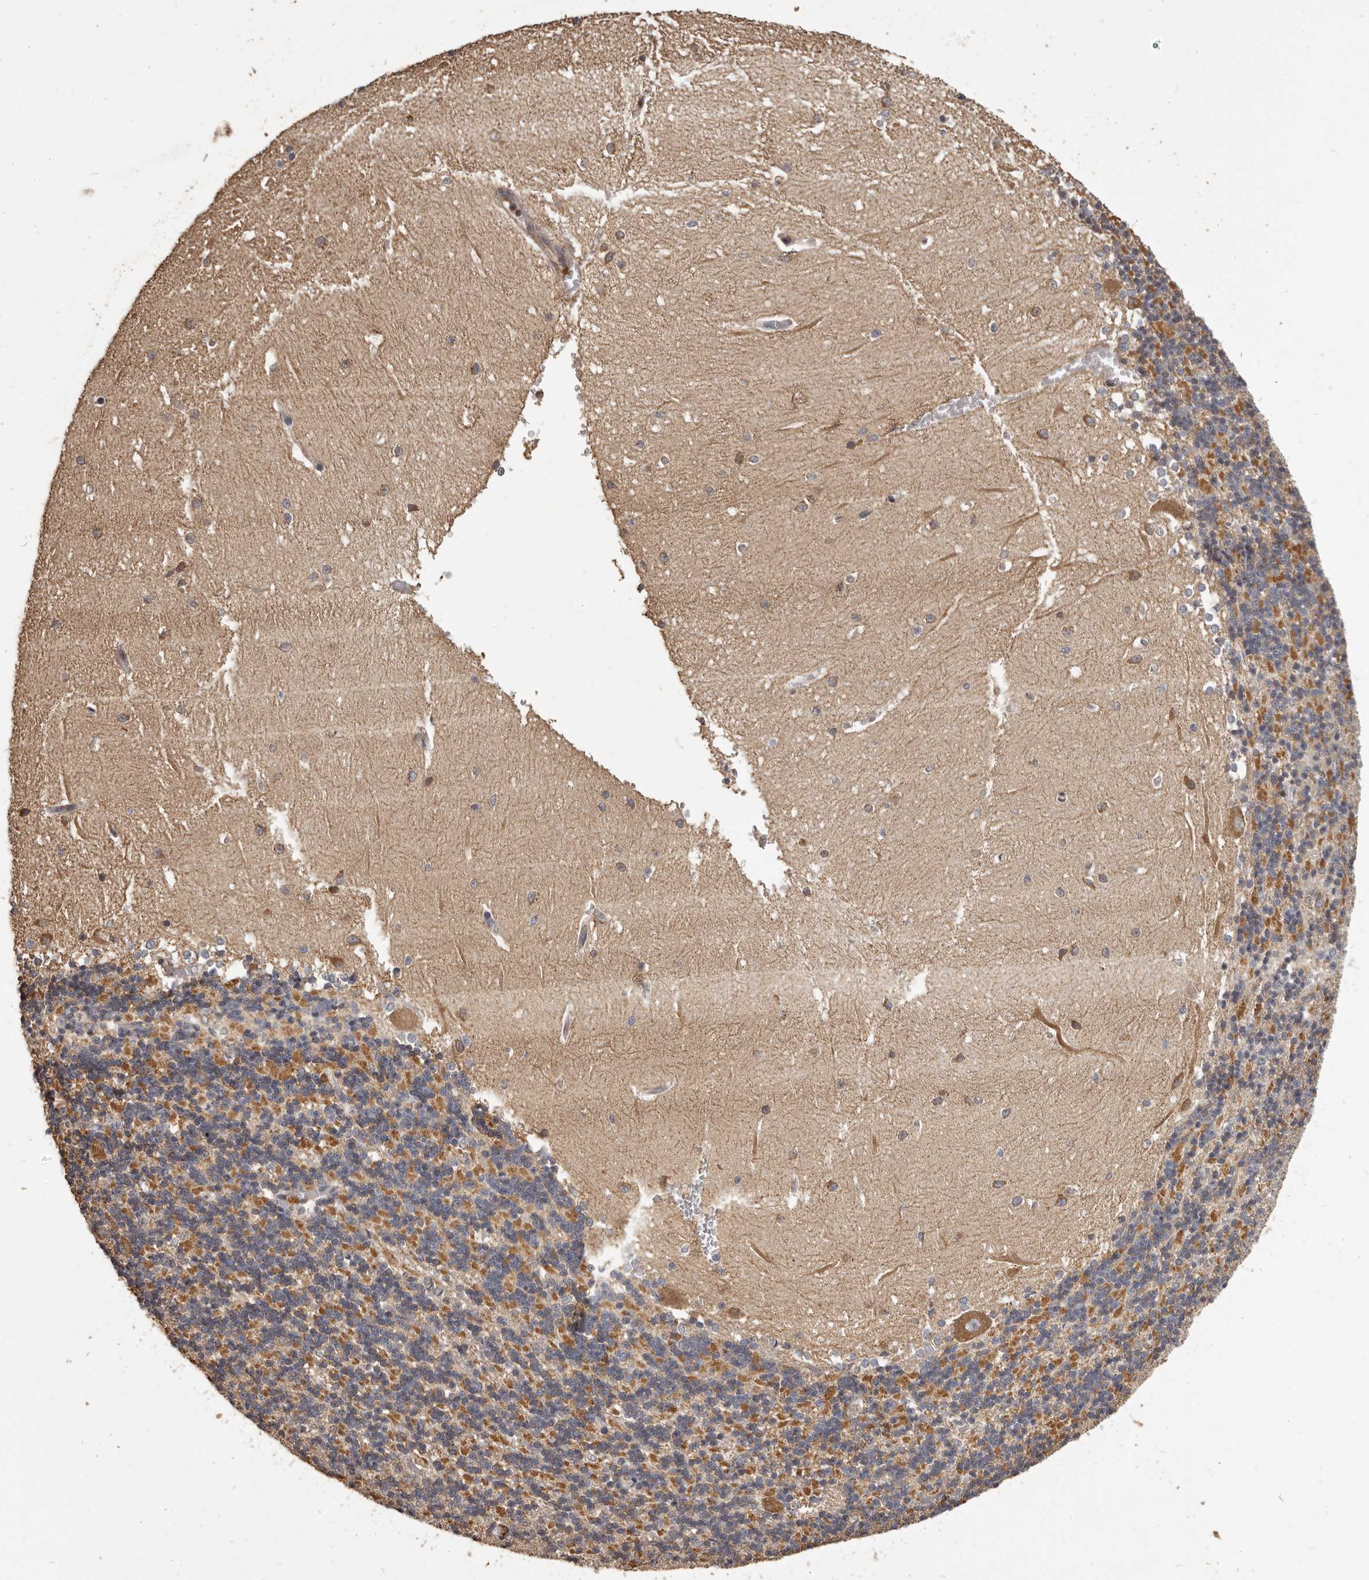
{"staining": {"intensity": "moderate", "quantity": "25%-75%", "location": "cytoplasmic/membranous"}, "tissue": "cerebellum", "cell_type": "Cells in granular layer", "image_type": "normal", "snomed": [{"axis": "morphology", "description": "Normal tissue, NOS"}, {"axis": "topography", "description": "Cerebellum"}], "caption": "Cerebellum stained with DAB IHC displays medium levels of moderate cytoplasmic/membranous positivity in about 25%-75% of cells in granular layer.", "gene": "MGAT5", "patient": {"sex": "male", "age": 37}}